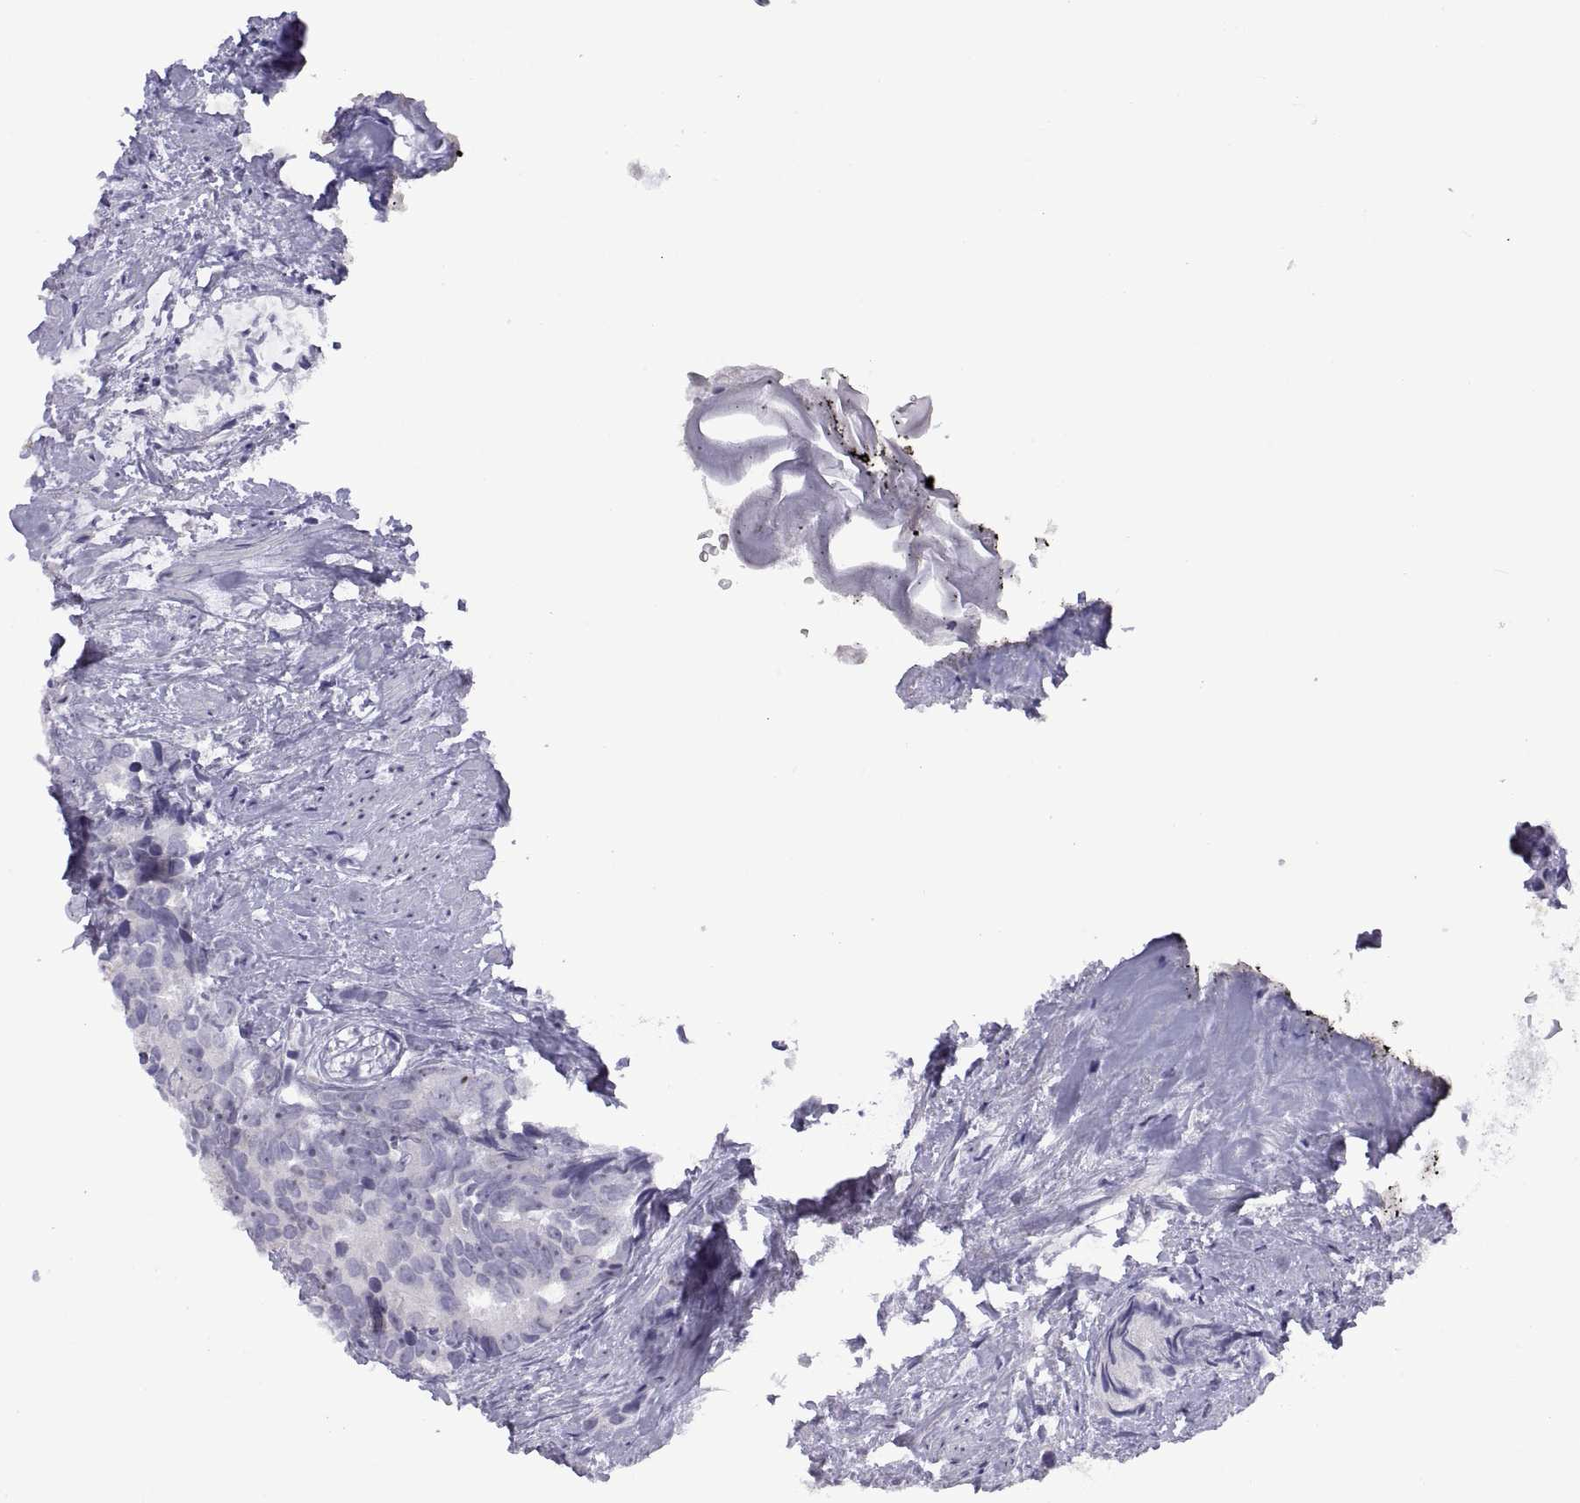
{"staining": {"intensity": "negative", "quantity": "none", "location": "none"}, "tissue": "prostate cancer", "cell_type": "Tumor cells", "image_type": "cancer", "snomed": [{"axis": "morphology", "description": "Adenocarcinoma, High grade"}, {"axis": "topography", "description": "Prostate"}], "caption": "This histopathology image is of prostate cancer stained with immunohistochemistry (IHC) to label a protein in brown with the nuclei are counter-stained blue. There is no expression in tumor cells.", "gene": "VSX2", "patient": {"sex": "male", "age": 90}}